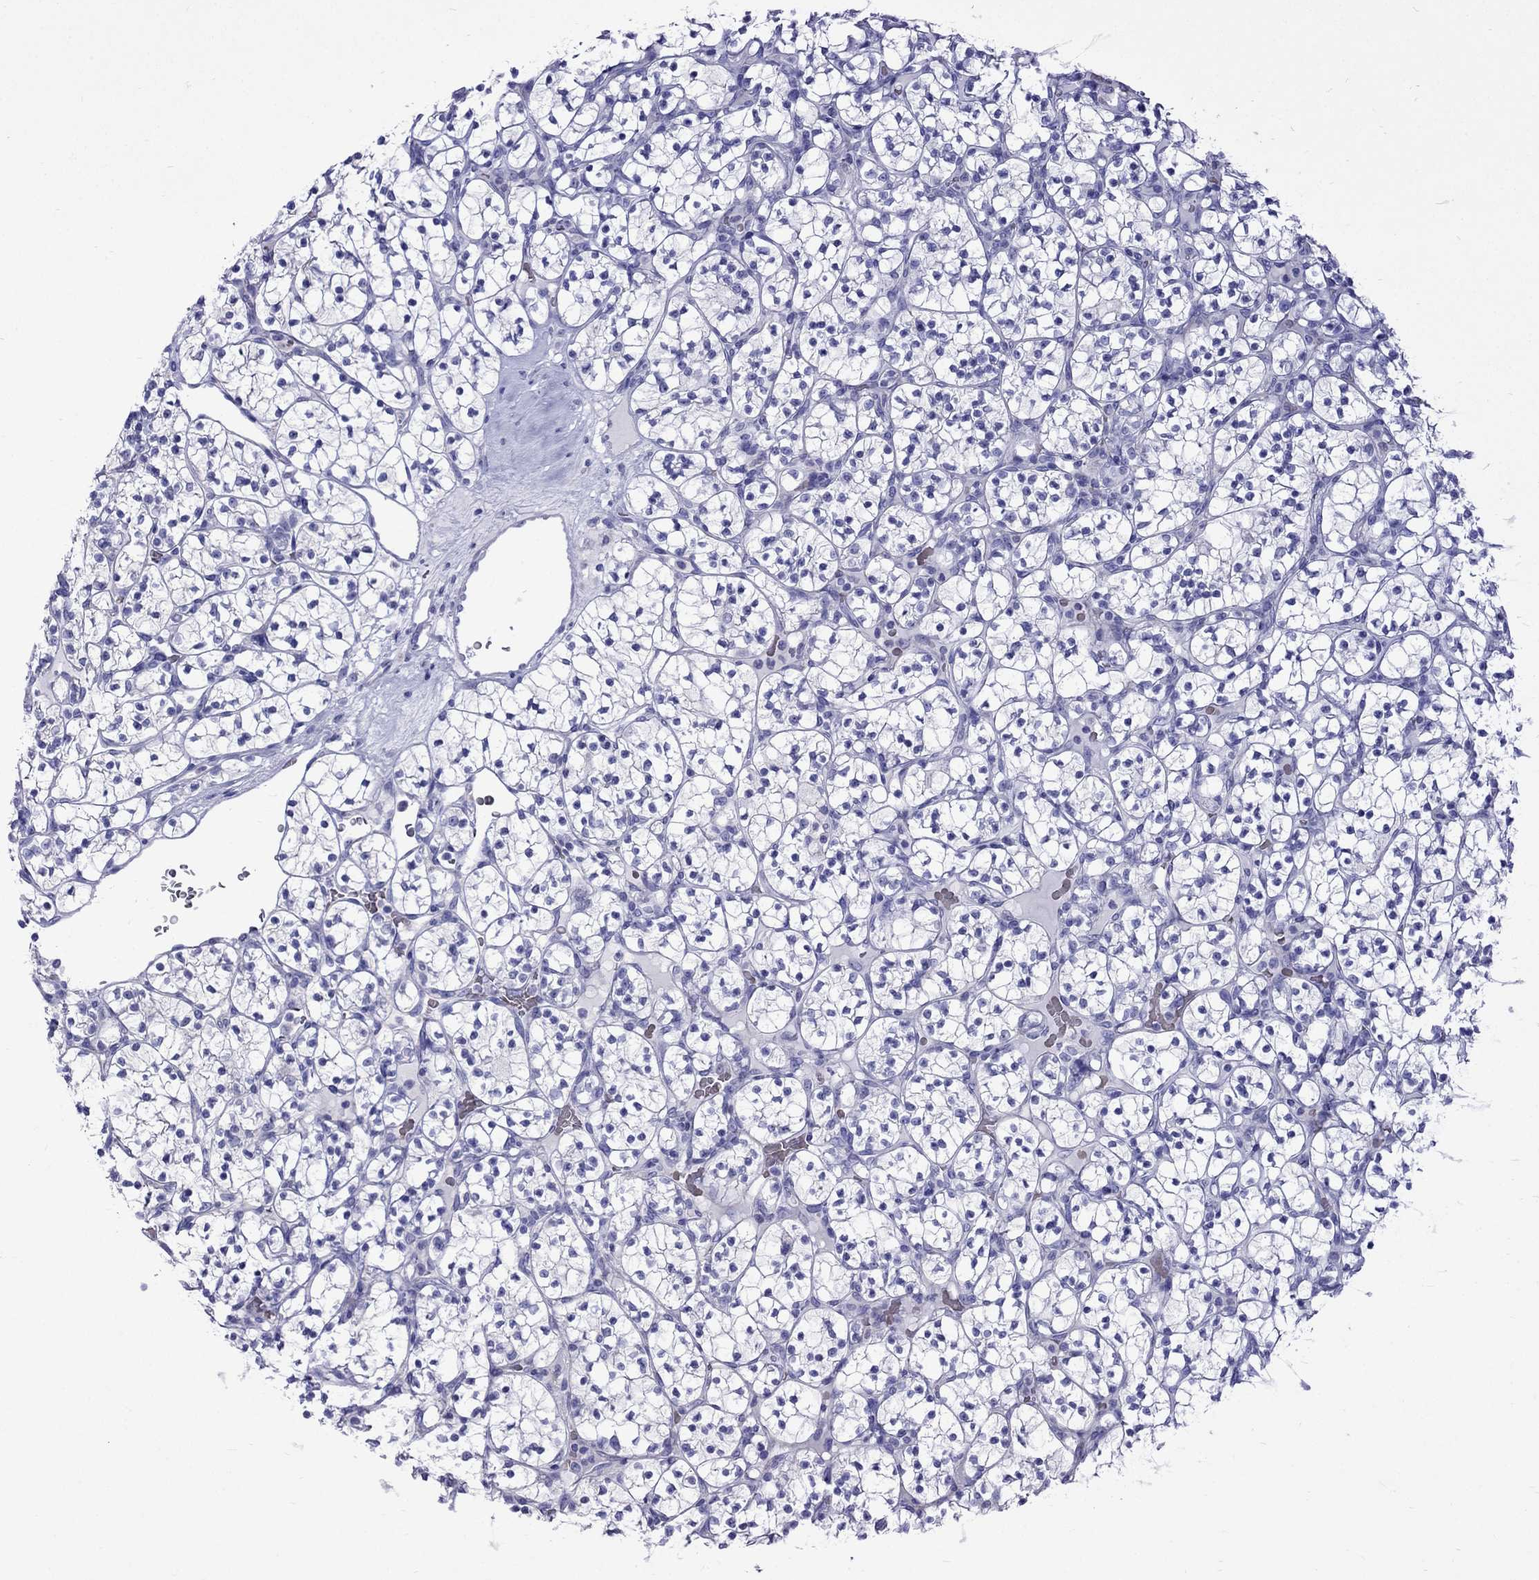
{"staining": {"intensity": "negative", "quantity": "none", "location": "none"}, "tissue": "renal cancer", "cell_type": "Tumor cells", "image_type": "cancer", "snomed": [{"axis": "morphology", "description": "Adenocarcinoma, NOS"}, {"axis": "topography", "description": "Kidney"}], "caption": "There is no significant positivity in tumor cells of adenocarcinoma (renal). (Stains: DAB immunohistochemistry (IHC) with hematoxylin counter stain, Microscopy: brightfield microscopy at high magnification).", "gene": "TDRD1", "patient": {"sex": "female", "age": 89}}